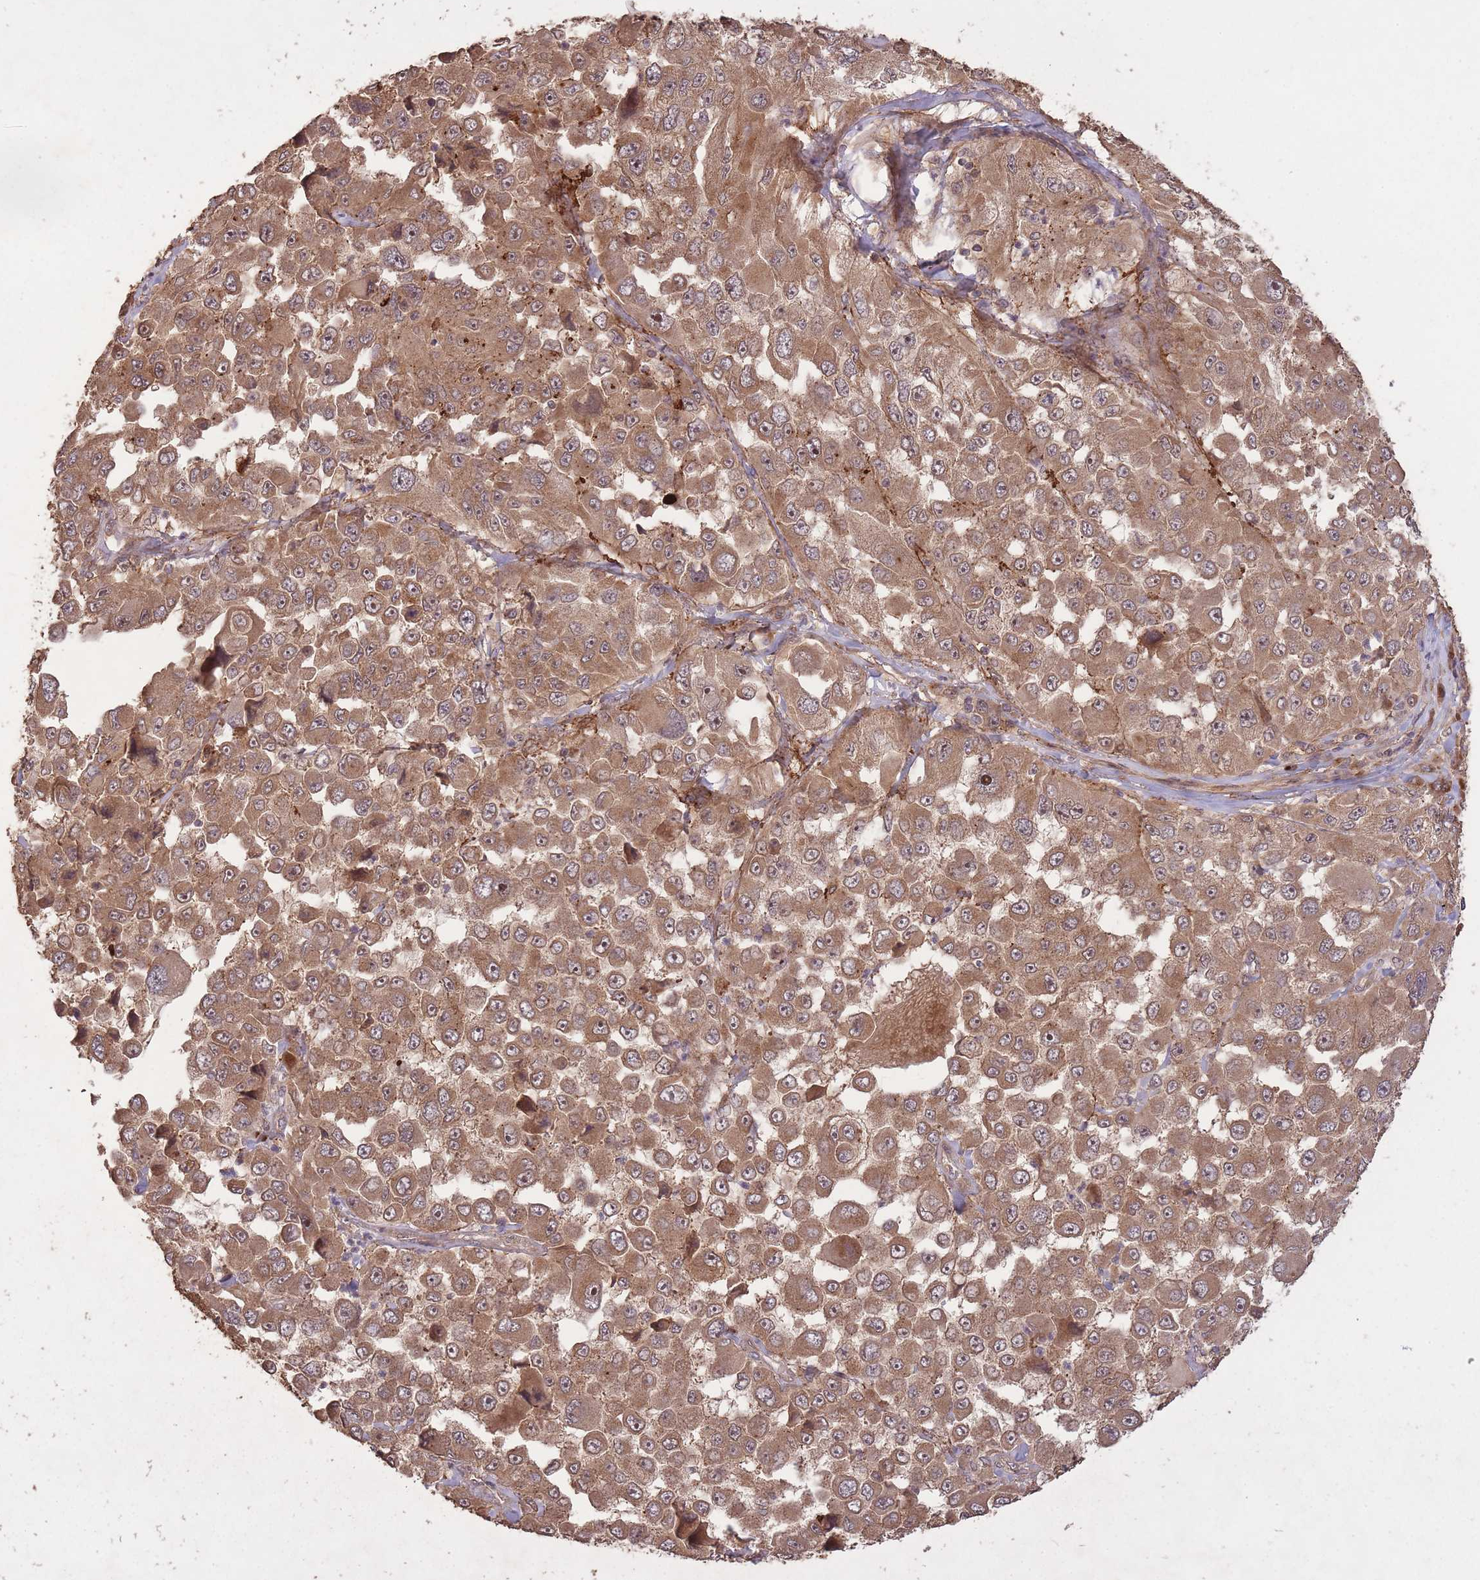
{"staining": {"intensity": "moderate", "quantity": ">75%", "location": "cytoplasmic/membranous"}, "tissue": "melanoma", "cell_type": "Tumor cells", "image_type": "cancer", "snomed": [{"axis": "morphology", "description": "Malignant melanoma, Metastatic site"}, {"axis": "topography", "description": "Lymph node"}], "caption": "Immunohistochemical staining of malignant melanoma (metastatic site) shows moderate cytoplasmic/membranous protein positivity in about >75% of tumor cells. (DAB = brown stain, brightfield microscopy at high magnification).", "gene": "ERBB3", "patient": {"sex": "male", "age": 62}}